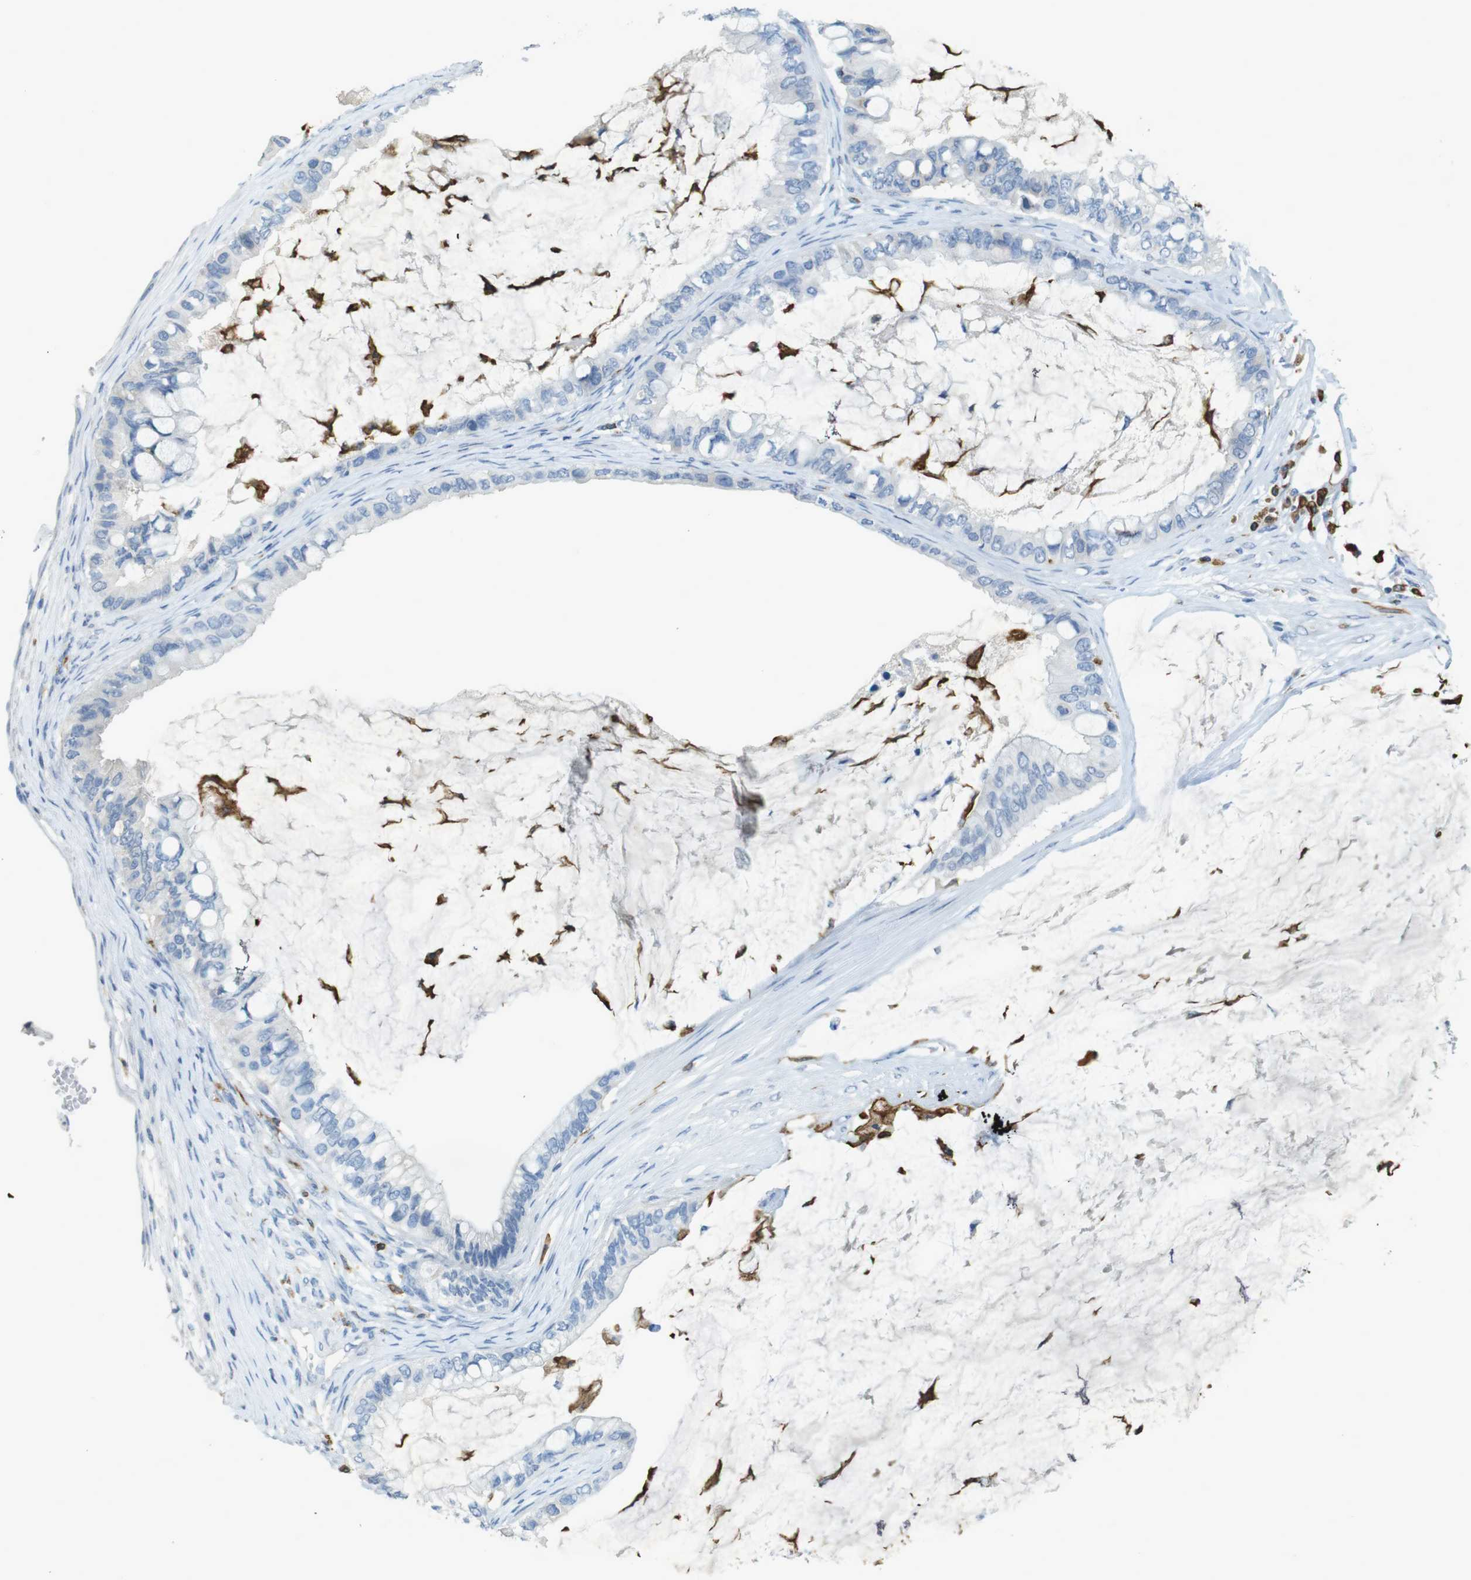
{"staining": {"intensity": "negative", "quantity": "none", "location": "none"}, "tissue": "ovarian cancer", "cell_type": "Tumor cells", "image_type": "cancer", "snomed": [{"axis": "morphology", "description": "Cystadenocarcinoma, mucinous, NOS"}, {"axis": "topography", "description": "Ovary"}], "caption": "Tumor cells show no significant staining in ovarian cancer (mucinous cystadenocarcinoma).", "gene": "CD320", "patient": {"sex": "female", "age": 80}}